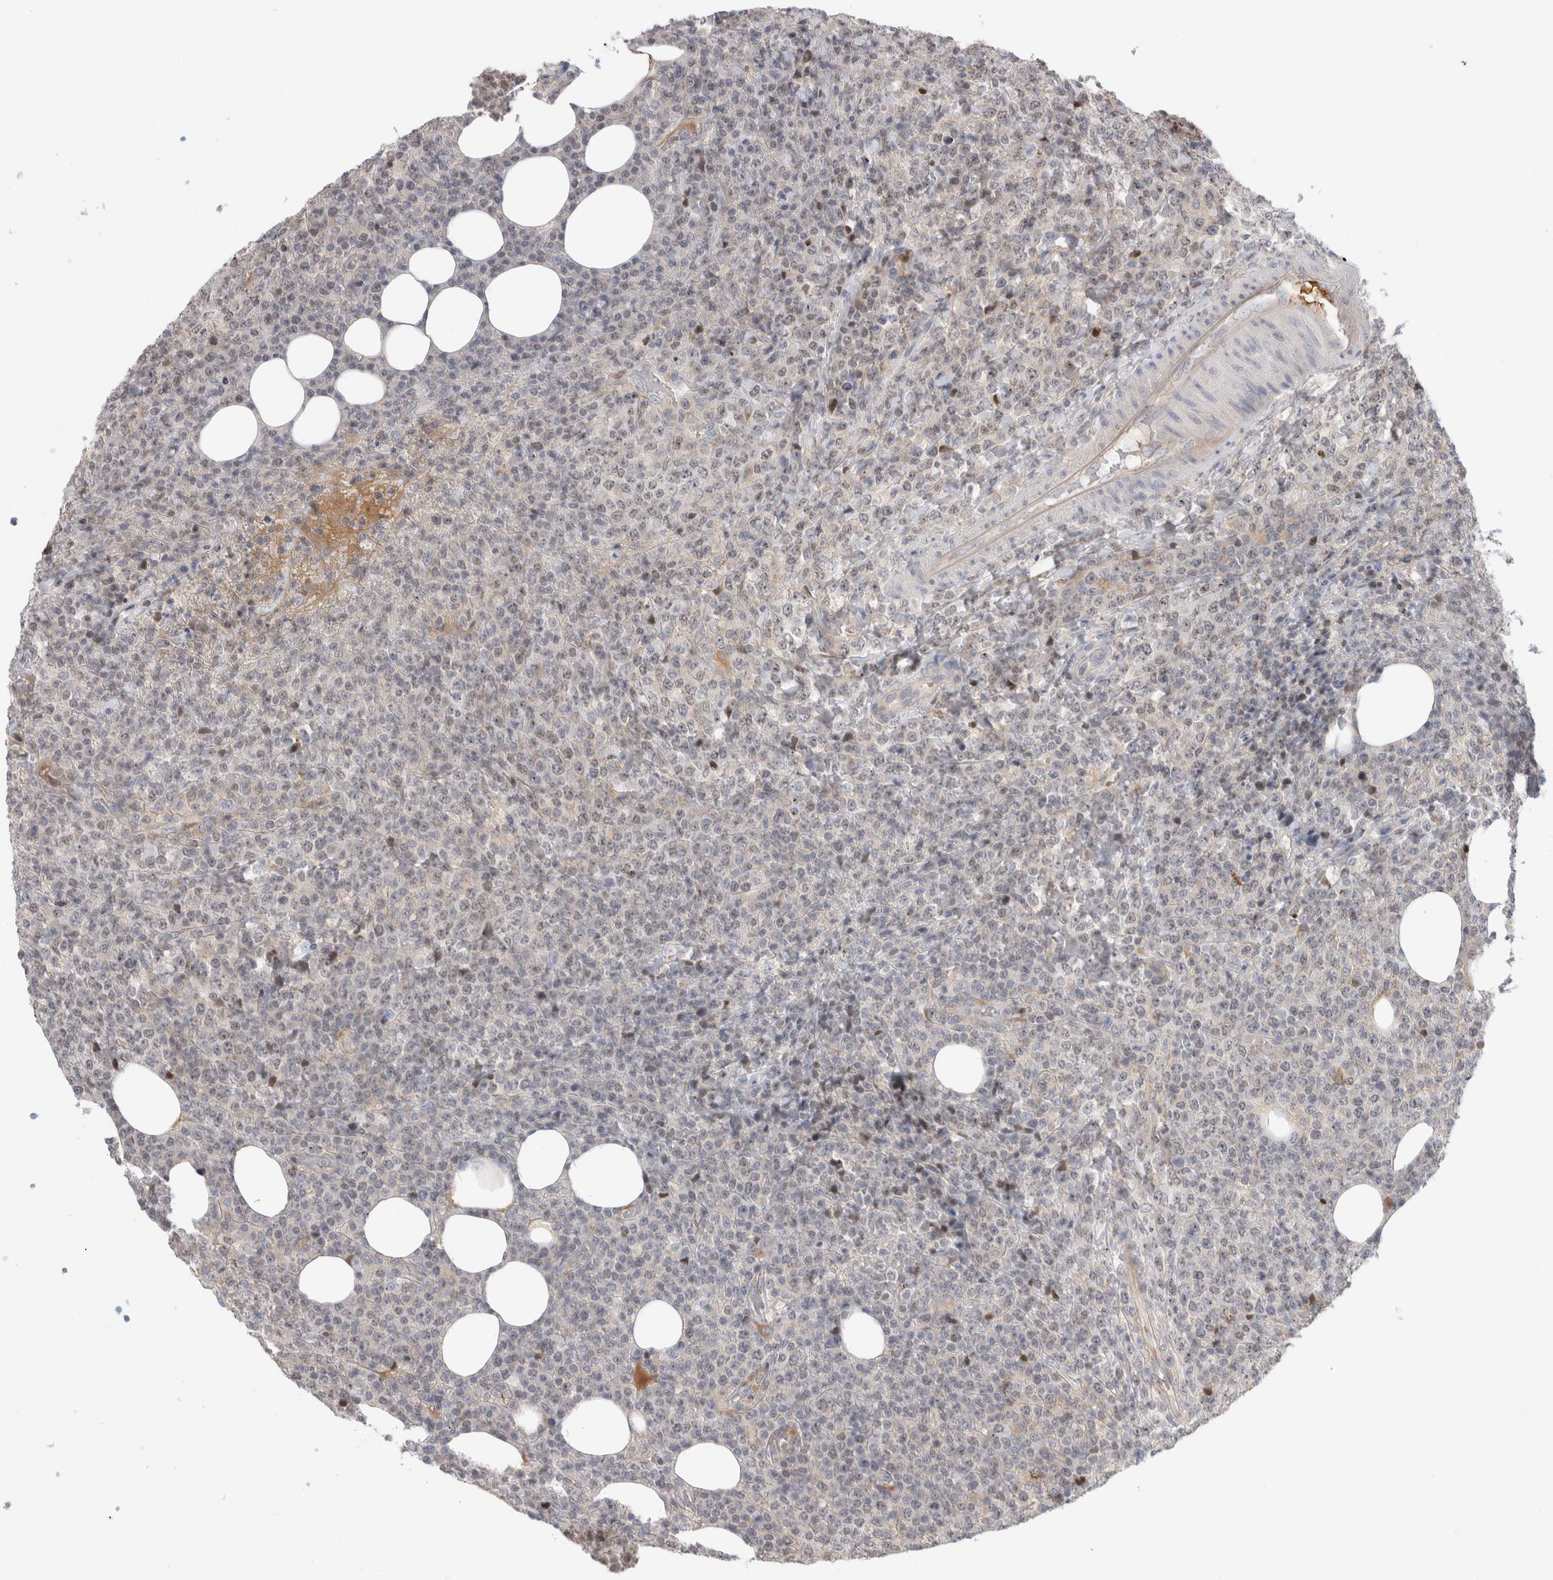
{"staining": {"intensity": "weak", "quantity": "<25%", "location": "nuclear"}, "tissue": "lymphoma", "cell_type": "Tumor cells", "image_type": "cancer", "snomed": [{"axis": "morphology", "description": "Malignant lymphoma, non-Hodgkin's type, High grade"}, {"axis": "topography", "description": "Lymph node"}], "caption": "IHC image of neoplastic tissue: lymphoma stained with DAB displays no significant protein expression in tumor cells.", "gene": "SYTL5", "patient": {"sex": "male", "age": 13}}